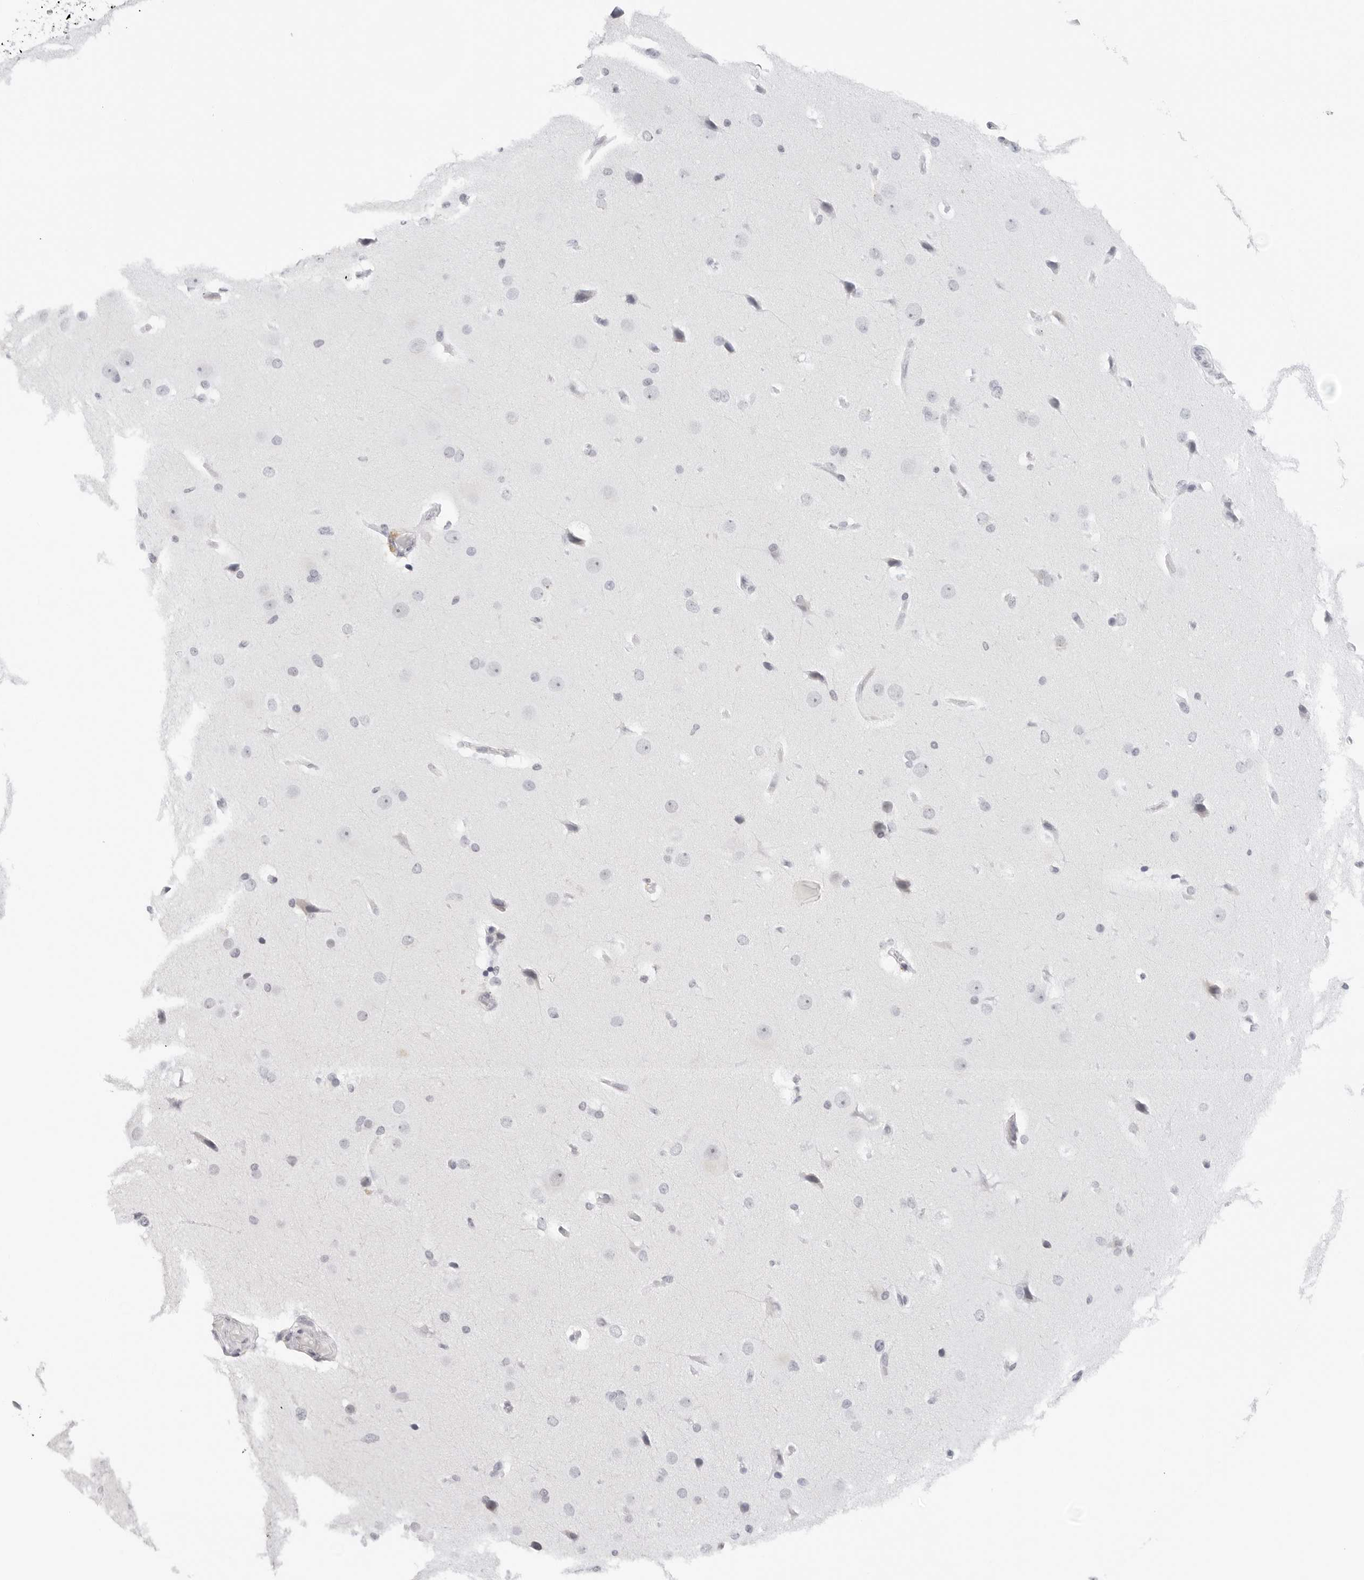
{"staining": {"intensity": "negative", "quantity": "none", "location": "none"}, "tissue": "glioma", "cell_type": "Tumor cells", "image_type": "cancer", "snomed": [{"axis": "morphology", "description": "Glioma, malignant, Low grade"}, {"axis": "topography", "description": "Brain"}], "caption": "Tumor cells are negative for protein expression in human malignant glioma (low-grade). (DAB (3,3'-diaminobenzidine) immunohistochemistry (IHC) visualized using brightfield microscopy, high magnification).", "gene": "FLG2", "patient": {"sex": "female", "age": 37}}